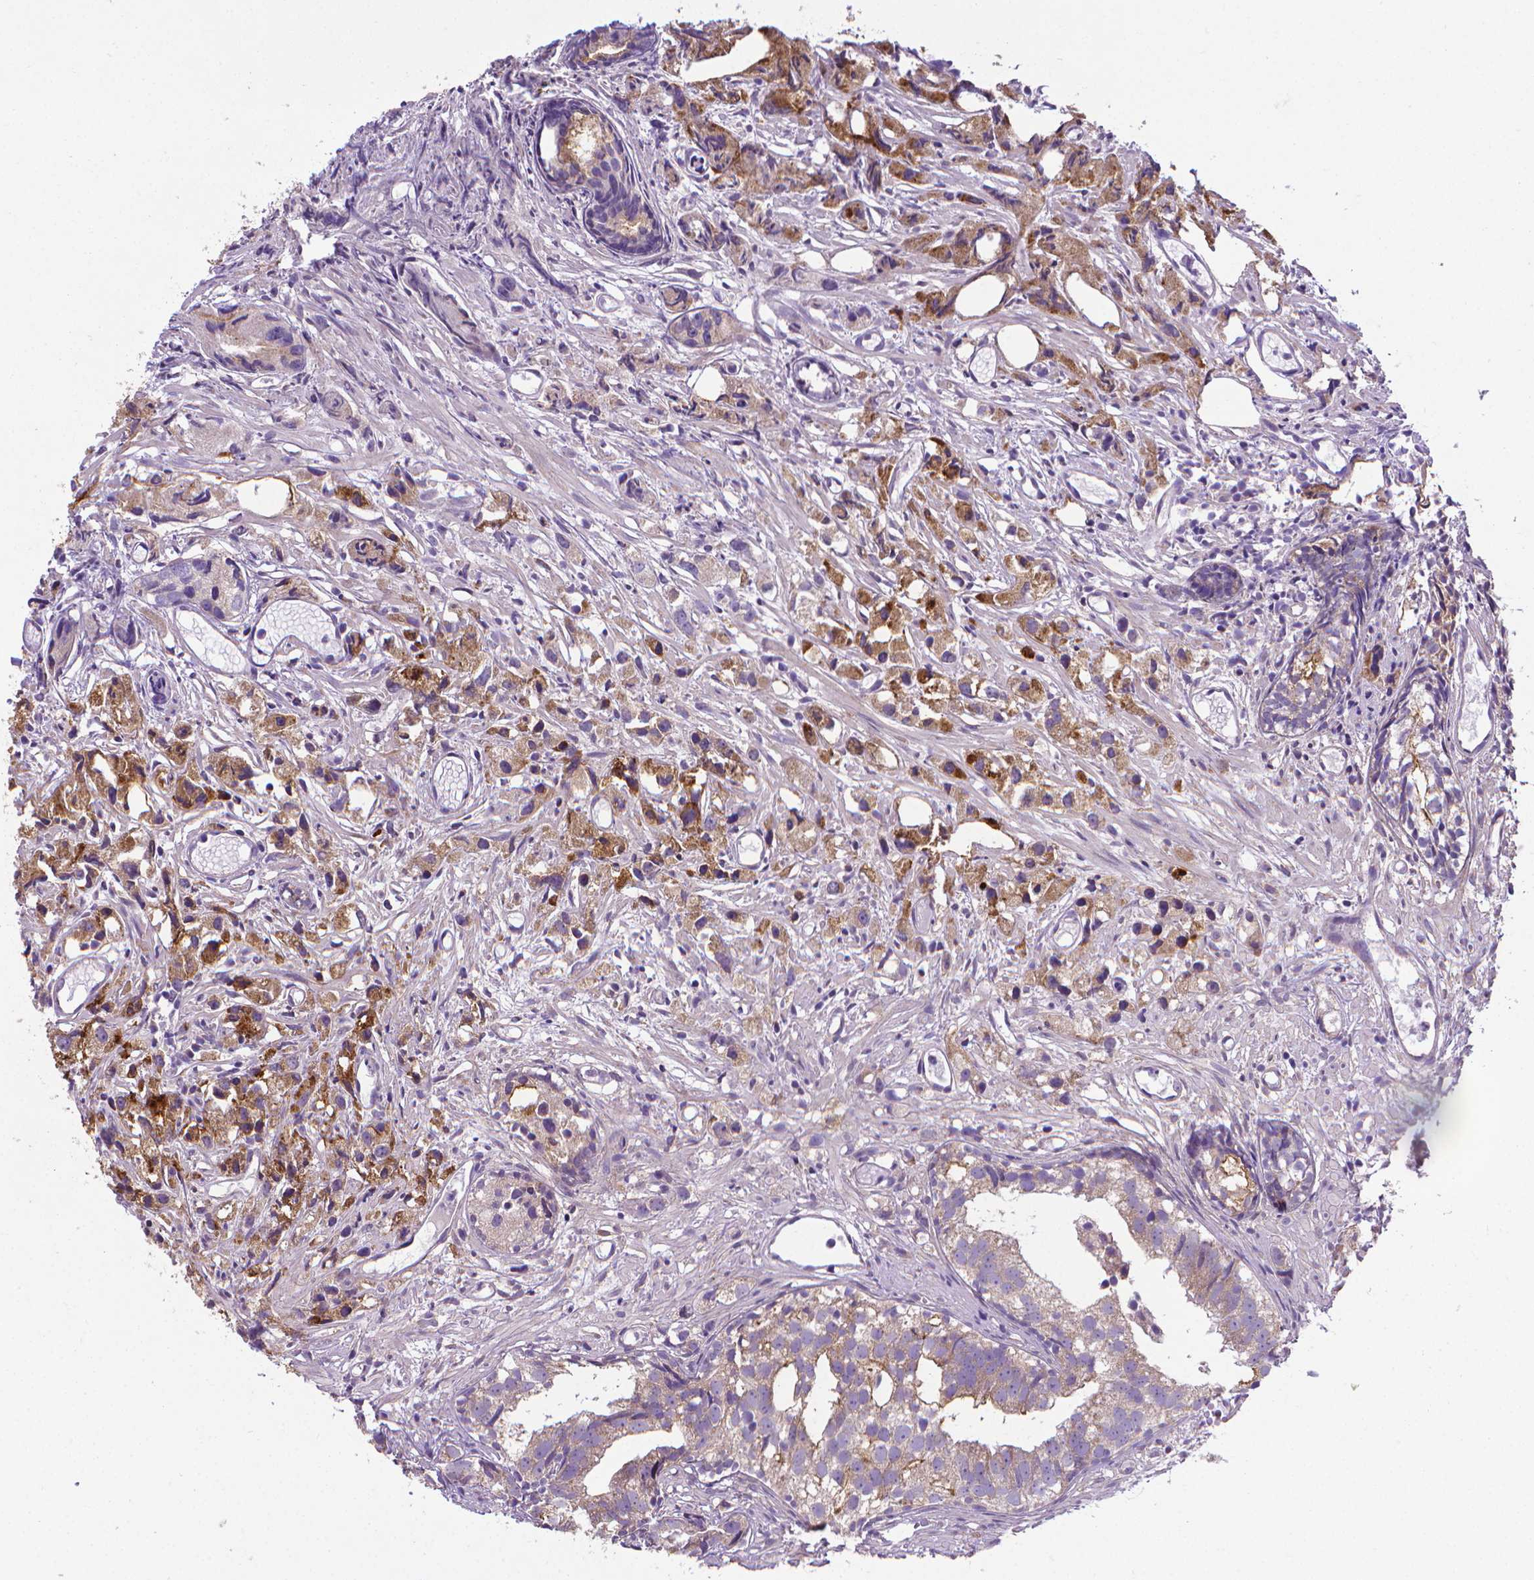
{"staining": {"intensity": "moderate", "quantity": "25%-75%", "location": "cytoplasmic/membranous"}, "tissue": "prostate cancer", "cell_type": "Tumor cells", "image_type": "cancer", "snomed": [{"axis": "morphology", "description": "Adenocarcinoma, High grade"}, {"axis": "topography", "description": "Prostate"}], "caption": "This is an image of immunohistochemistry (IHC) staining of adenocarcinoma (high-grade) (prostate), which shows moderate positivity in the cytoplasmic/membranous of tumor cells.", "gene": "GPR63", "patient": {"sex": "male", "age": 68}}